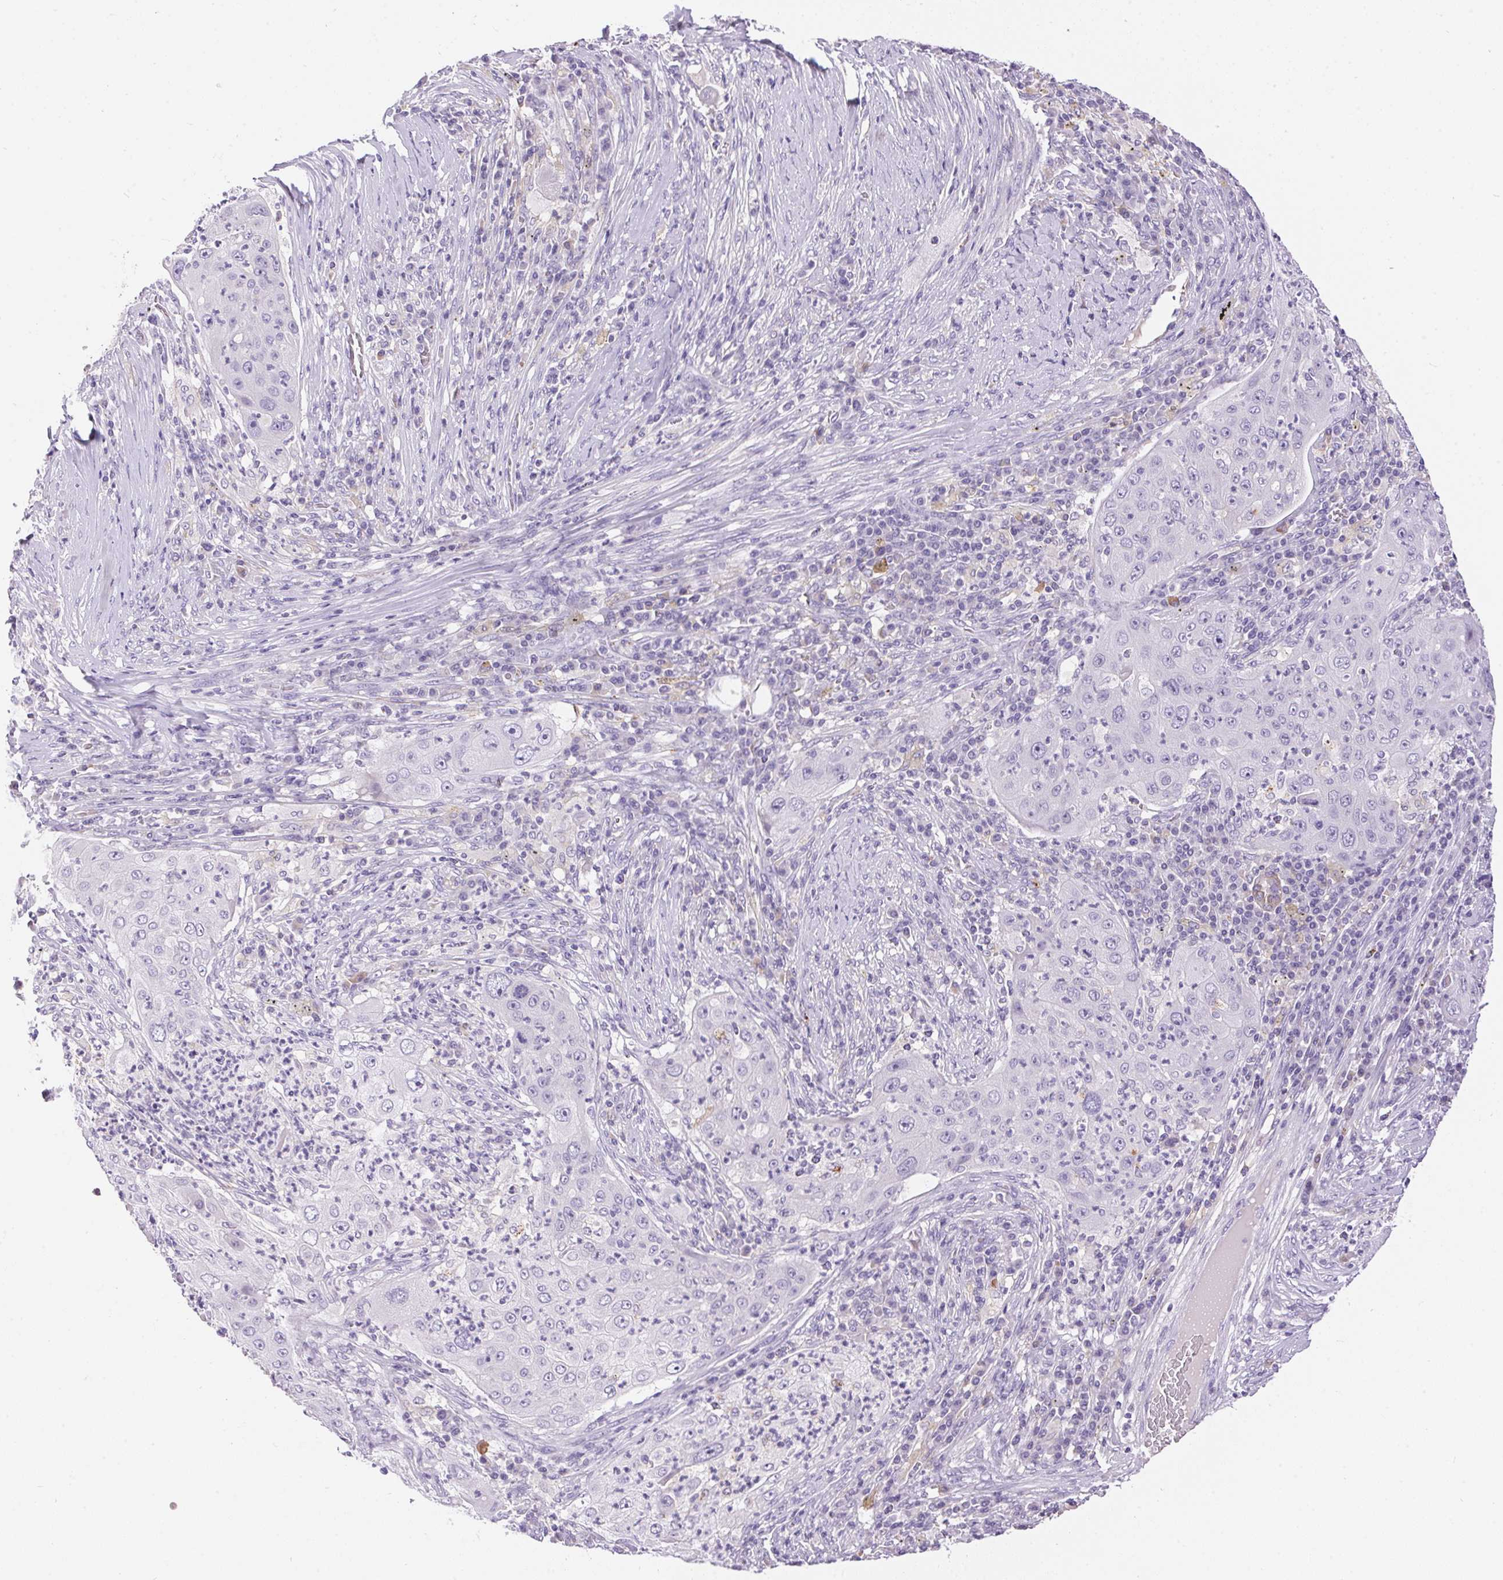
{"staining": {"intensity": "negative", "quantity": "none", "location": "none"}, "tissue": "lung cancer", "cell_type": "Tumor cells", "image_type": "cancer", "snomed": [{"axis": "morphology", "description": "Squamous cell carcinoma, NOS"}, {"axis": "topography", "description": "Lung"}], "caption": "A micrograph of squamous cell carcinoma (lung) stained for a protein demonstrates no brown staining in tumor cells. (Stains: DAB immunohistochemistry (IHC) with hematoxylin counter stain, Microscopy: brightfield microscopy at high magnification).", "gene": "PNLIPRP3", "patient": {"sex": "female", "age": 59}}